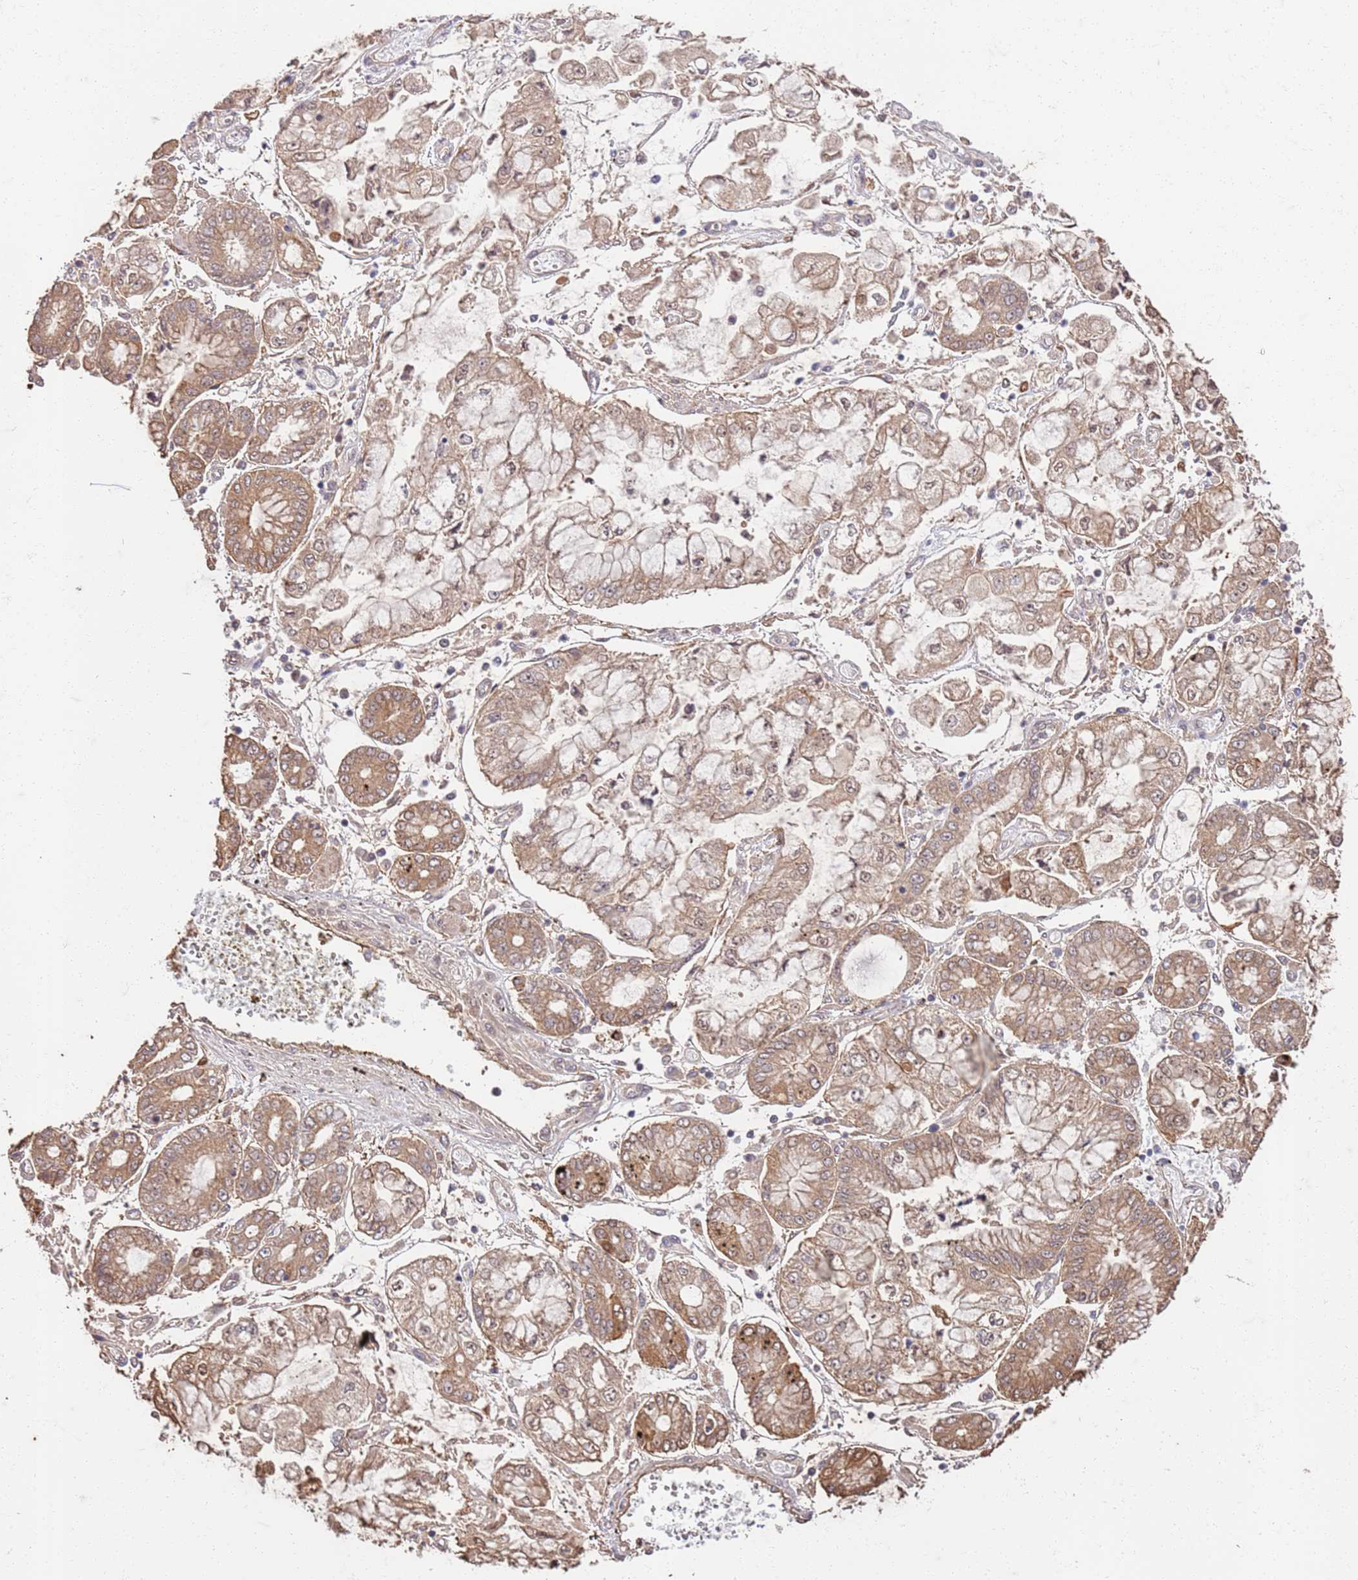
{"staining": {"intensity": "moderate", "quantity": ">75%", "location": "cytoplasmic/membranous"}, "tissue": "stomach cancer", "cell_type": "Tumor cells", "image_type": "cancer", "snomed": [{"axis": "morphology", "description": "Adenocarcinoma, NOS"}, {"axis": "topography", "description": "Stomach"}], "caption": "Protein expression analysis of stomach cancer (adenocarcinoma) reveals moderate cytoplasmic/membranous positivity in about >75% of tumor cells. (brown staining indicates protein expression, while blue staining denotes nuclei).", "gene": "UBE3A", "patient": {"sex": "male", "age": 76}}